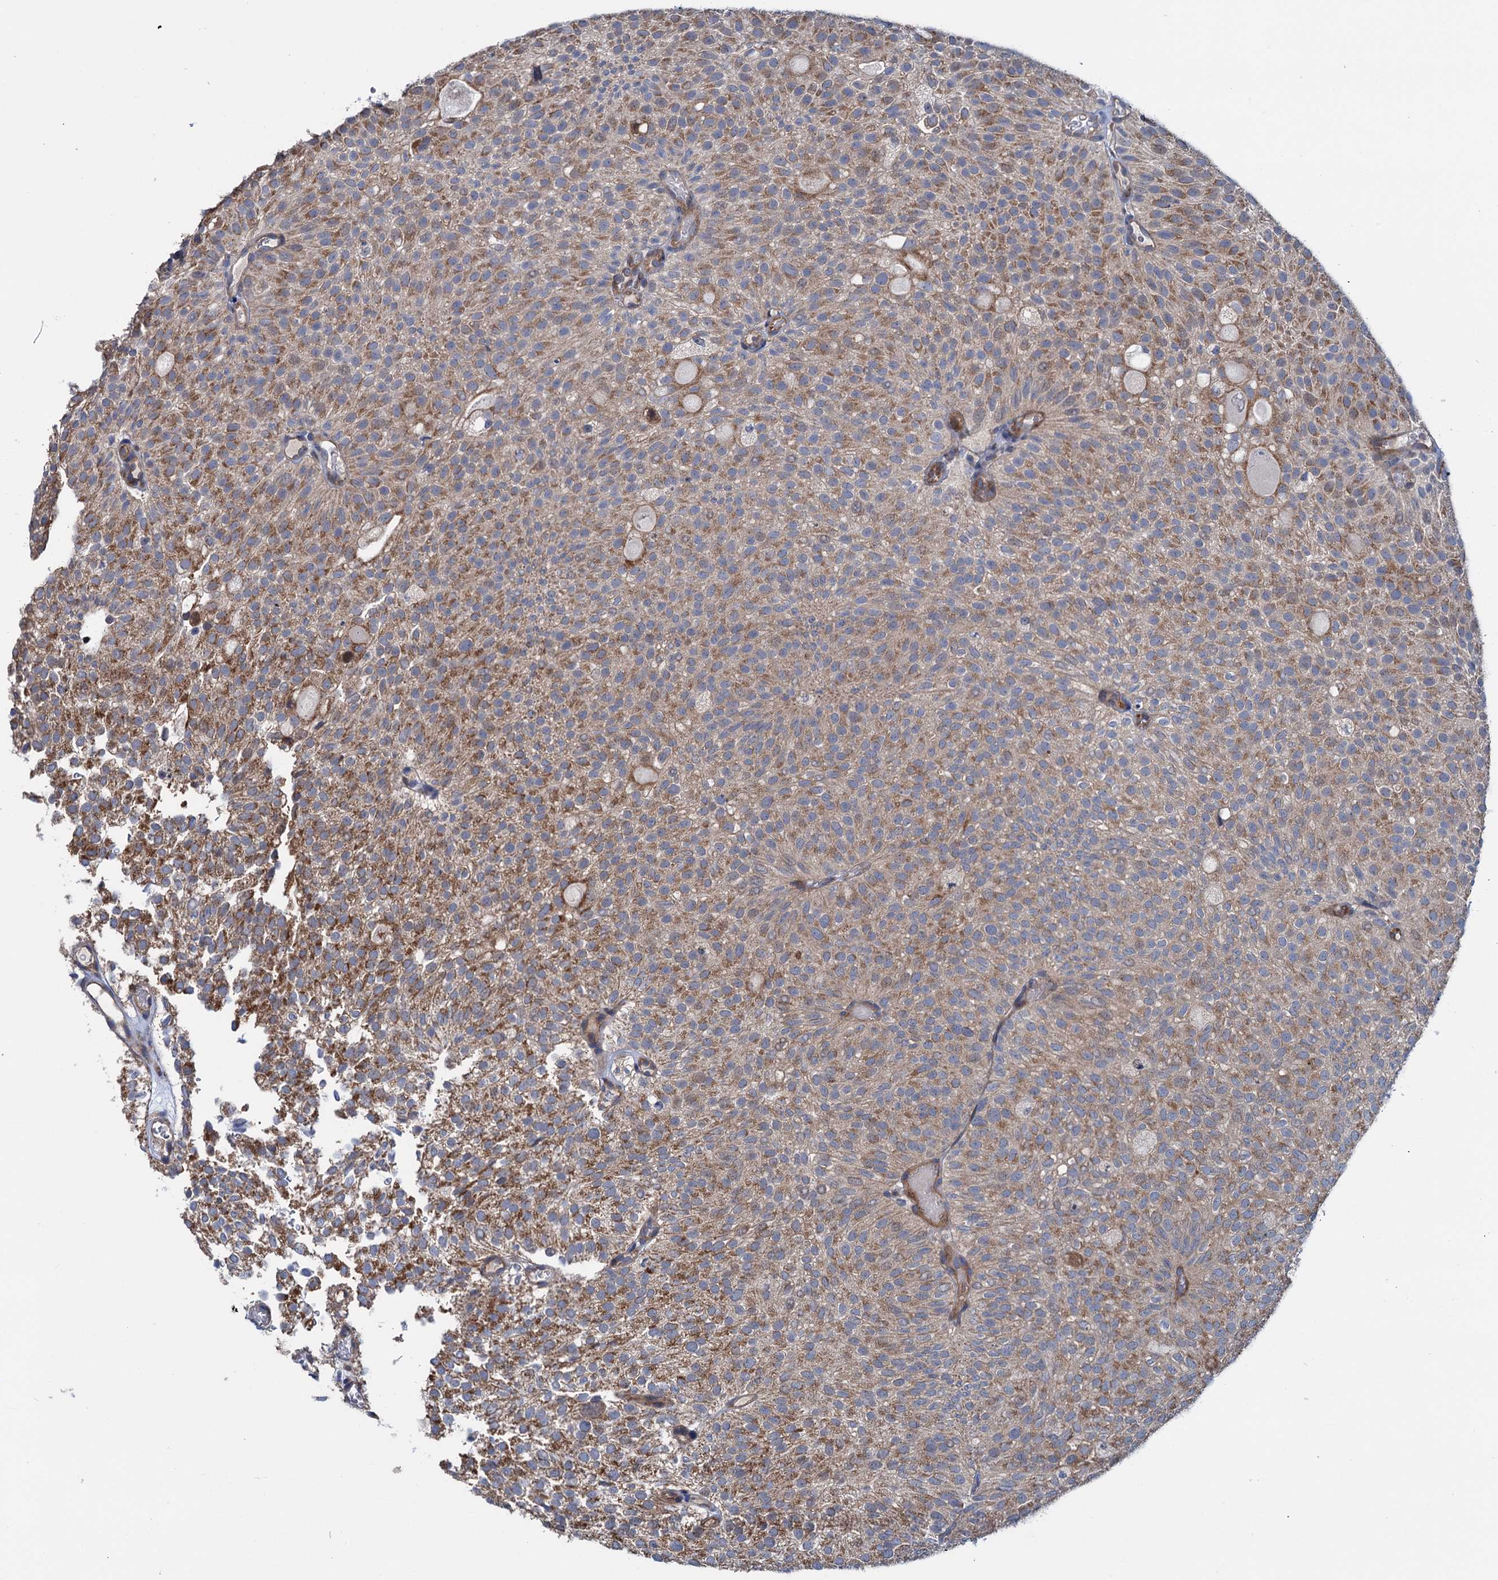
{"staining": {"intensity": "moderate", "quantity": ">75%", "location": "cytoplasmic/membranous"}, "tissue": "urothelial cancer", "cell_type": "Tumor cells", "image_type": "cancer", "snomed": [{"axis": "morphology", "description": "Urothelial carcinoma, Low grade"}, {"axis": "topography", "description": "Urinary bladder"}], "caption": "Protein staining displays moderate cytoplasmic/membranous staining in about >75% of tumor cells in urothelial cancer. (DAB (3,3'-diaminobenzidine) = brown stain, brightfield microscopy at high magnification).", "gene": "EYA4", "patient": {"sex": "male", "age": 78}}